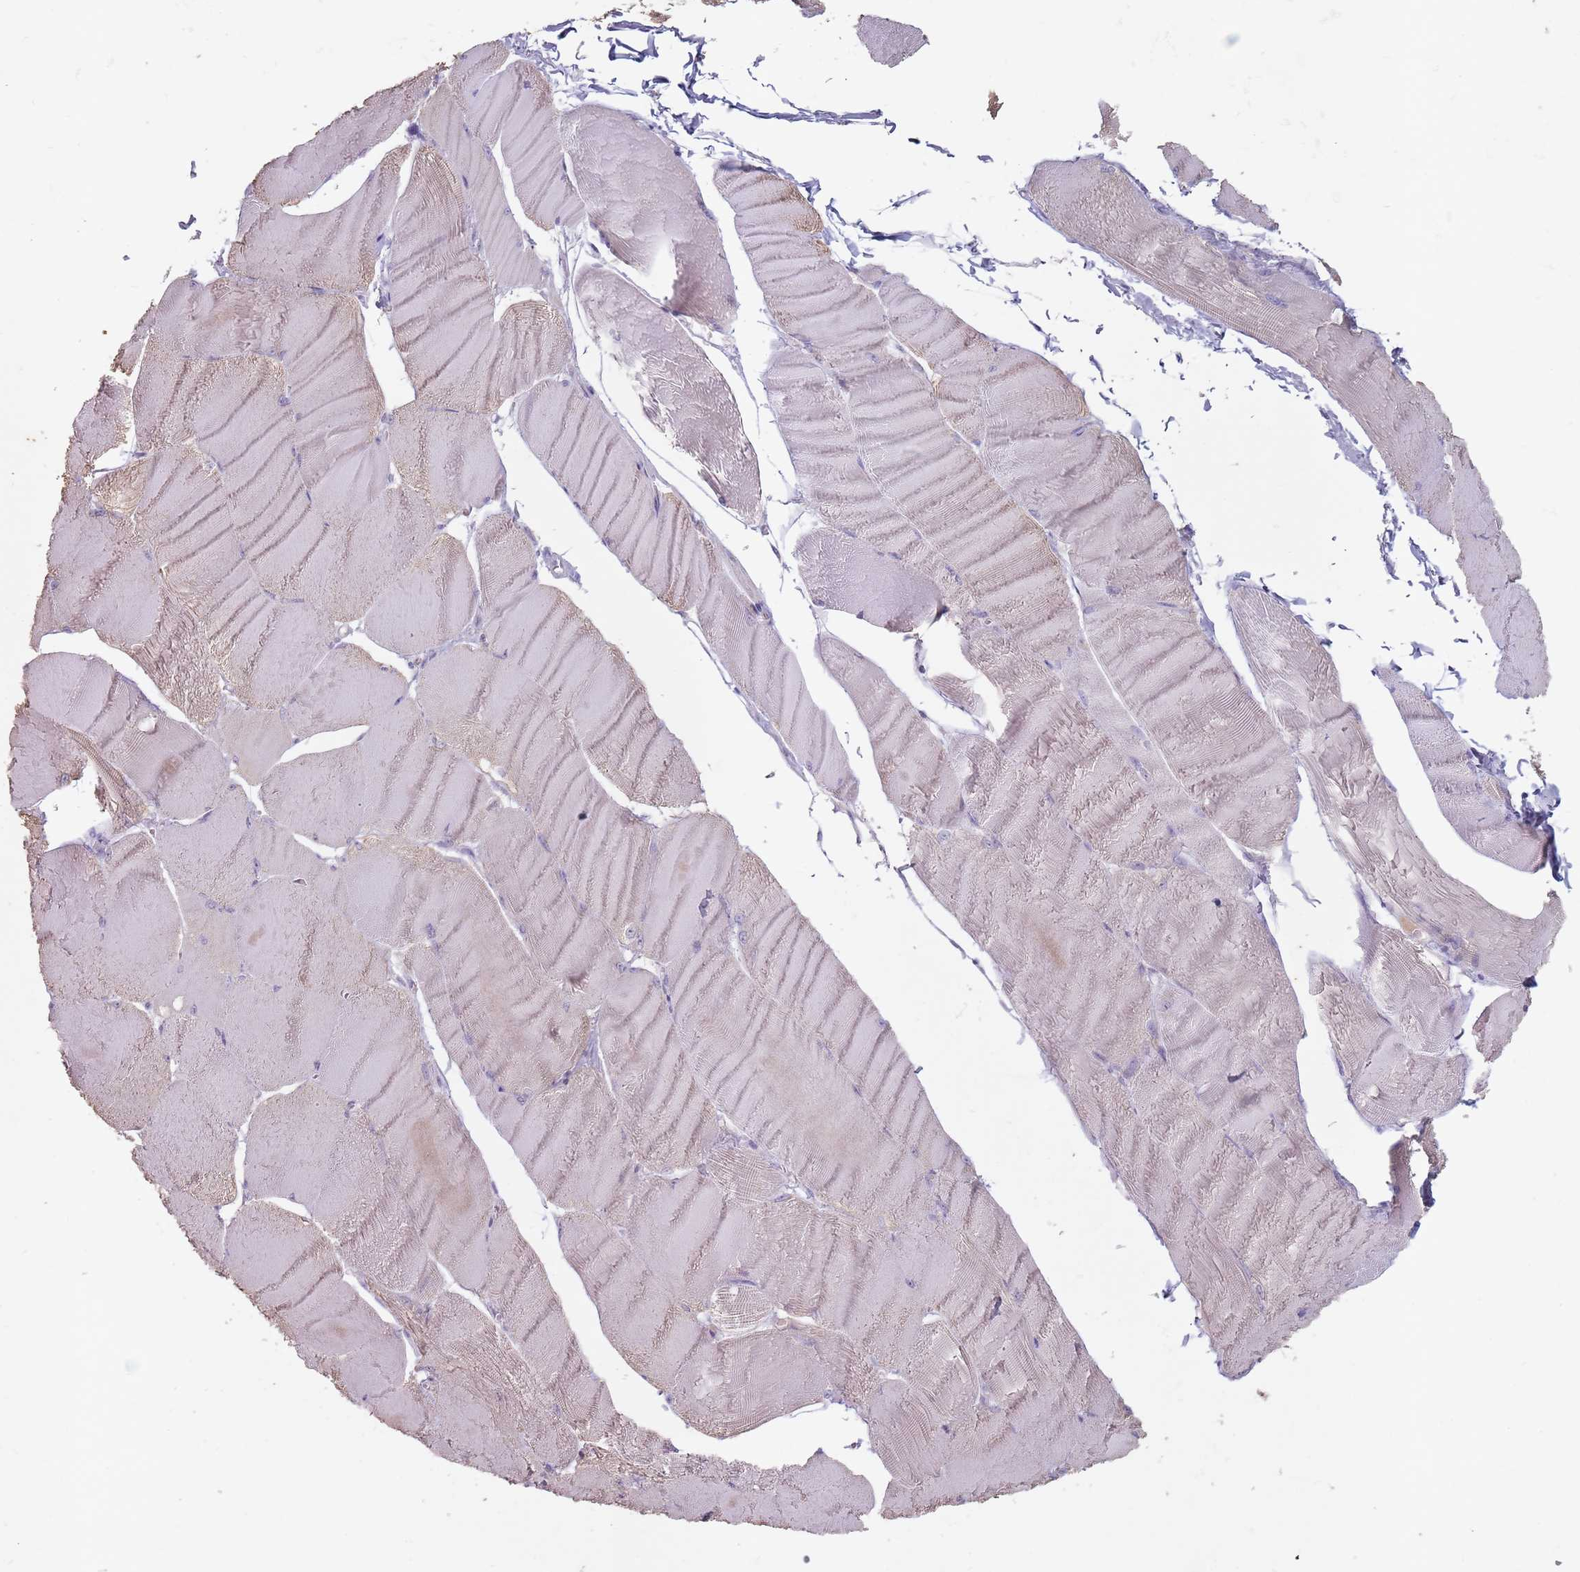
{"staining": {"intensity": "weak", "quantity": "<25%", "location": "cytoplasmic/membranous"}, "tissue": "skeletal muscle", "cell_type": "Myocytes", "image_type": "normal", "snomed": [{"axis": "morphology", "description": "Normal tissue, NOS"}, {"axis": "morphology", "description": "Basal cell carcinoma"}, {"axis": "topography", "description": "Skeletal muscle"}], "caption": "Histopathology image shows no protein positivity in myocytes of benign skeletal muscle. The staining was performed using DAB to visualize the protein expression in brown, while the nuclei were stained in blue with hematoxylin (Magnification: 20x).", "gene": "STYK1", "patient": {"sex": "female", "age": 64}}